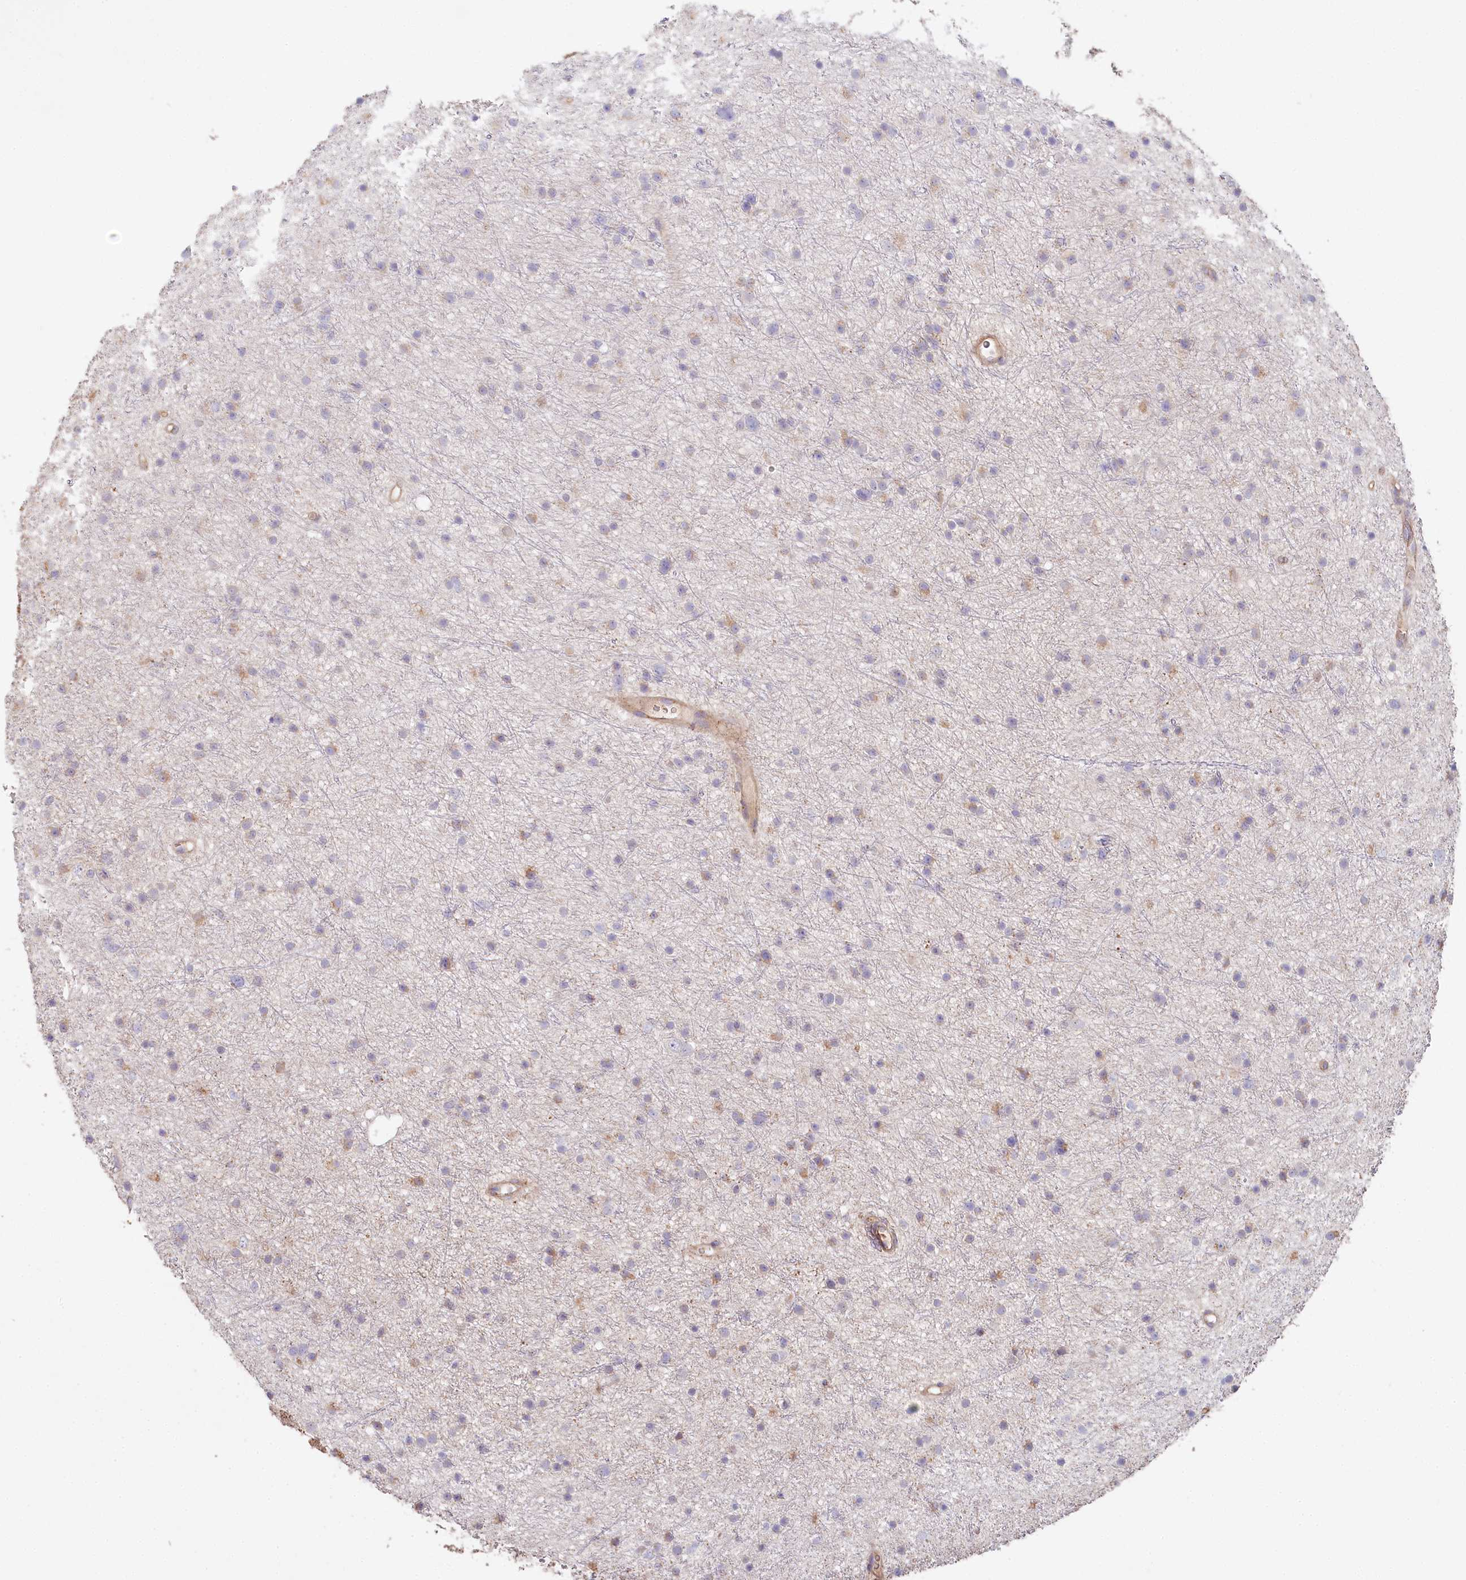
{"staining": {"intensity": "weak", "quantity": "<25%", "location": "cytoplasmic/membranous"}, "tissue": "glioma", "cell_type": "Tumor cells", "image_type": "cancer", "snomed": [{"axis": "morphology", "description": "Glioma, malignant, Low grade"}, {"axis": "topography", "description": "Cerebral cortex"}], "caption": "IHC photomicrograph of human glioma stained for a protein (brown), which demonstrates no positivity in tumor cells. The staining is performed using DAB (3,3'-diaminobenzidine) brown chromogen with nuclei counter-stained in using hematoxylin.", "gene": "RBP5", "patient": {"sex": "female", "age": 39}}